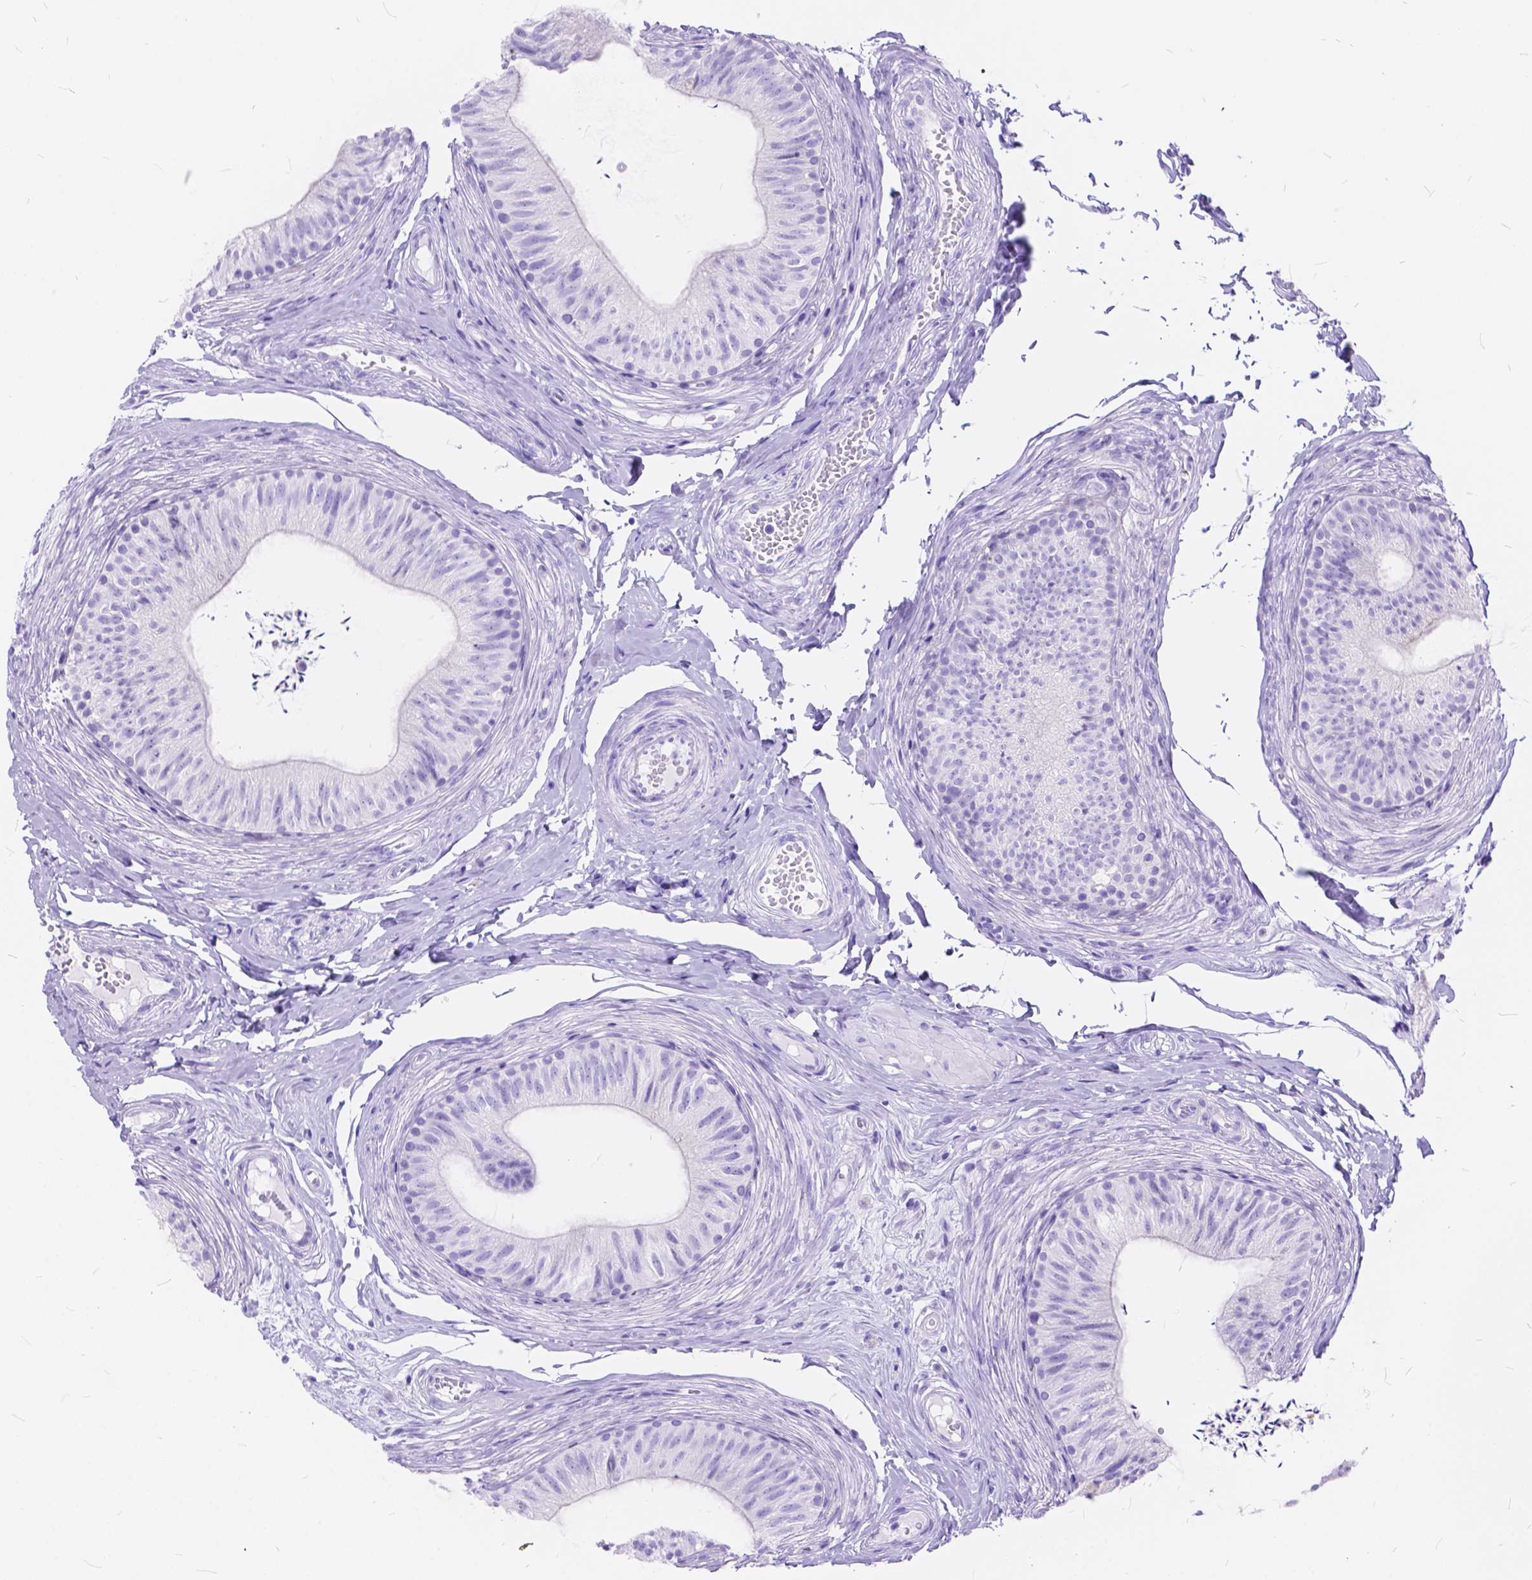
{"staining": {"intensity": "negative", "quantity": "none", "location": "none"}, "tissue": "epididymis", "cell_type": "Glandular cells", "image_type": "normal", "snomed": [{"axis": "morphology", "description": "Normal tissue, NOS"}, {"axis": "topography", "description": "Epididymis, spermatic cord, NOS"}, {"axis": "topography", "description": "Epididymis"}, {"axis": "topography", "description": "Peripheral nerve tissue"}], "caption": "The immunohistochemistry histopathology image has no significant staining in glandular cells of epididymis.", "gene": "FOXL2", "patient": {"sex": "male", "age": 29}}